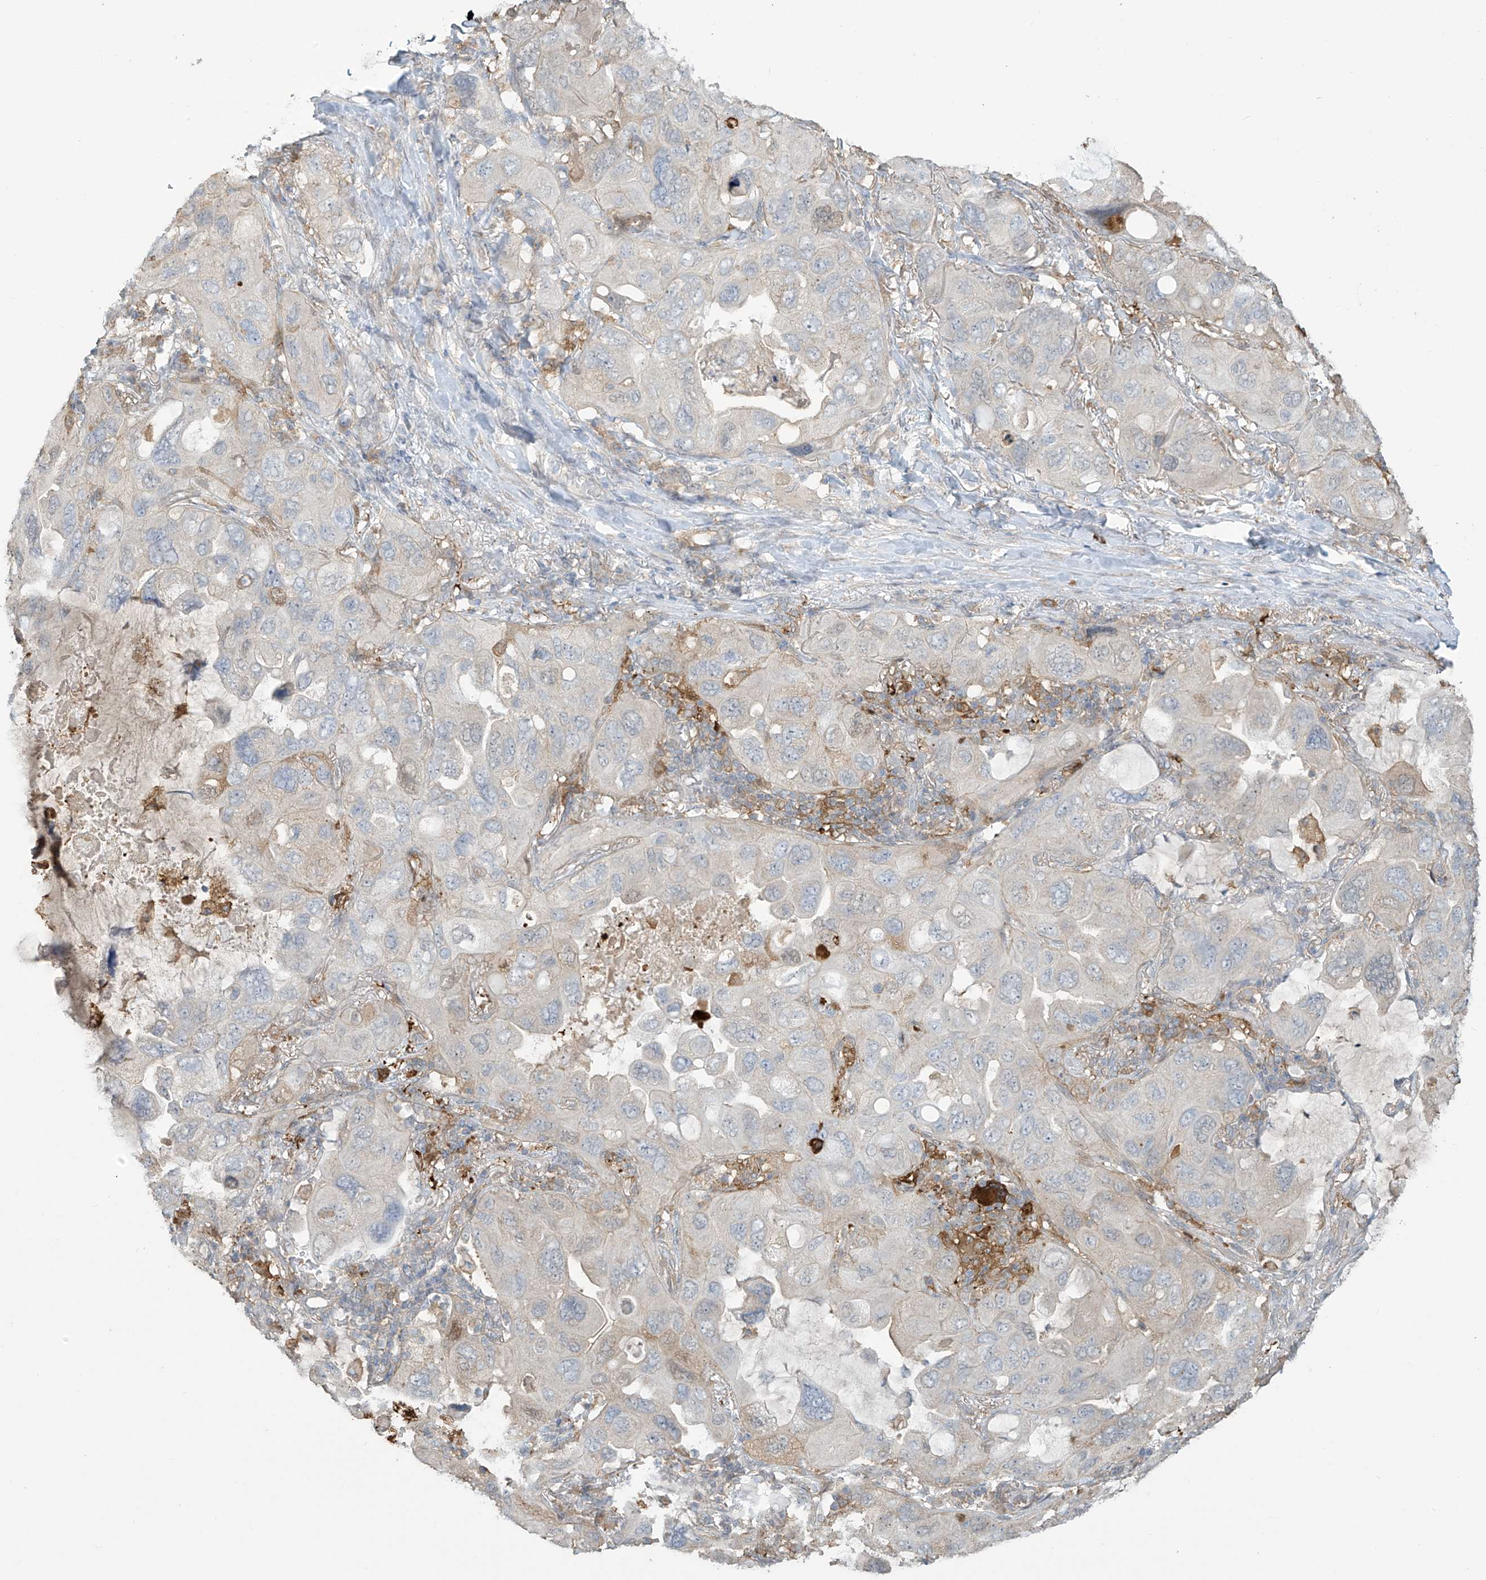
{"staining": {"intensity": "moderate", "quantity": "<25%", "location": "cytoplasmic/membranous"}, "tissue": "lung cancer", "cell_type": "Tumor cells", "image_type": "cancer", "snomed": [{"axis": "morphology", "description": "Squamous cell carcinoma, NOS"}, {"axis": "topography", "description": "Lung"}], "caption": "Squamous cell carcinoma (lung) stained with a brown dye reveals moderate cytoplasmic/membranous positive expression in about <25% of tumor cells.", "gene": "TAGAP", "patient": {"sex": "female", "age": 73}}